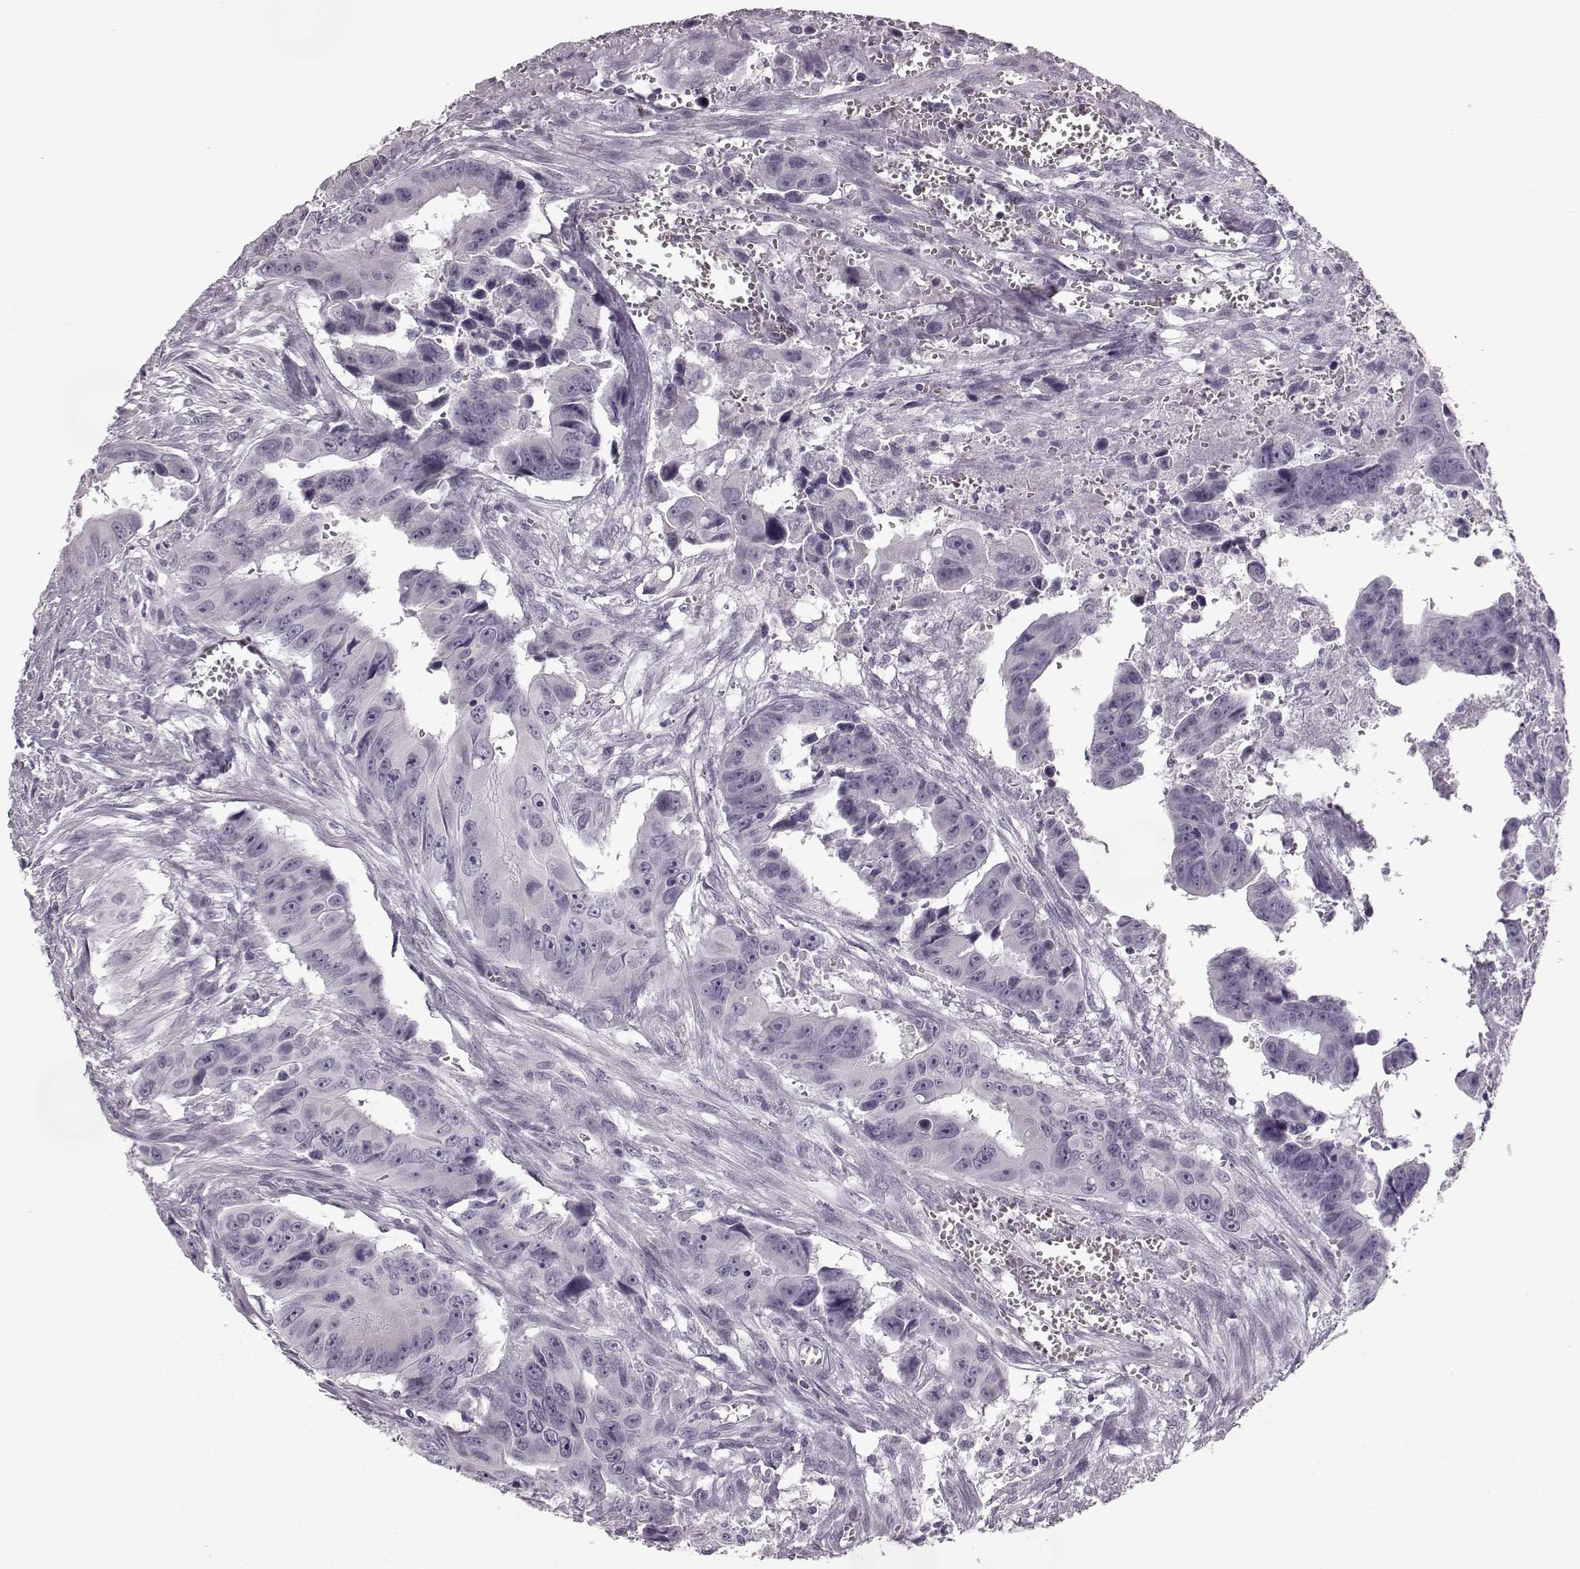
{"staining": {"intensity": "negative", "quantity": "none", "location": "none"}, "tissue": "colorectal cancer", "cell_type": "Tumor cells", "image_type": "cancer", "snomed": [{"axis": "morphology", "description": "Adenocarcinoma, NOS"}, {"axis": "topography", "description": "Colon"}], "caption": "Immunohistochemistry (IHC) image of human colorectal cancer stained for a protein (brown), which exhibits no staining in tumor cells.", "gene": "SEMG2", "patient": {"sex": "female", "age": 87}}